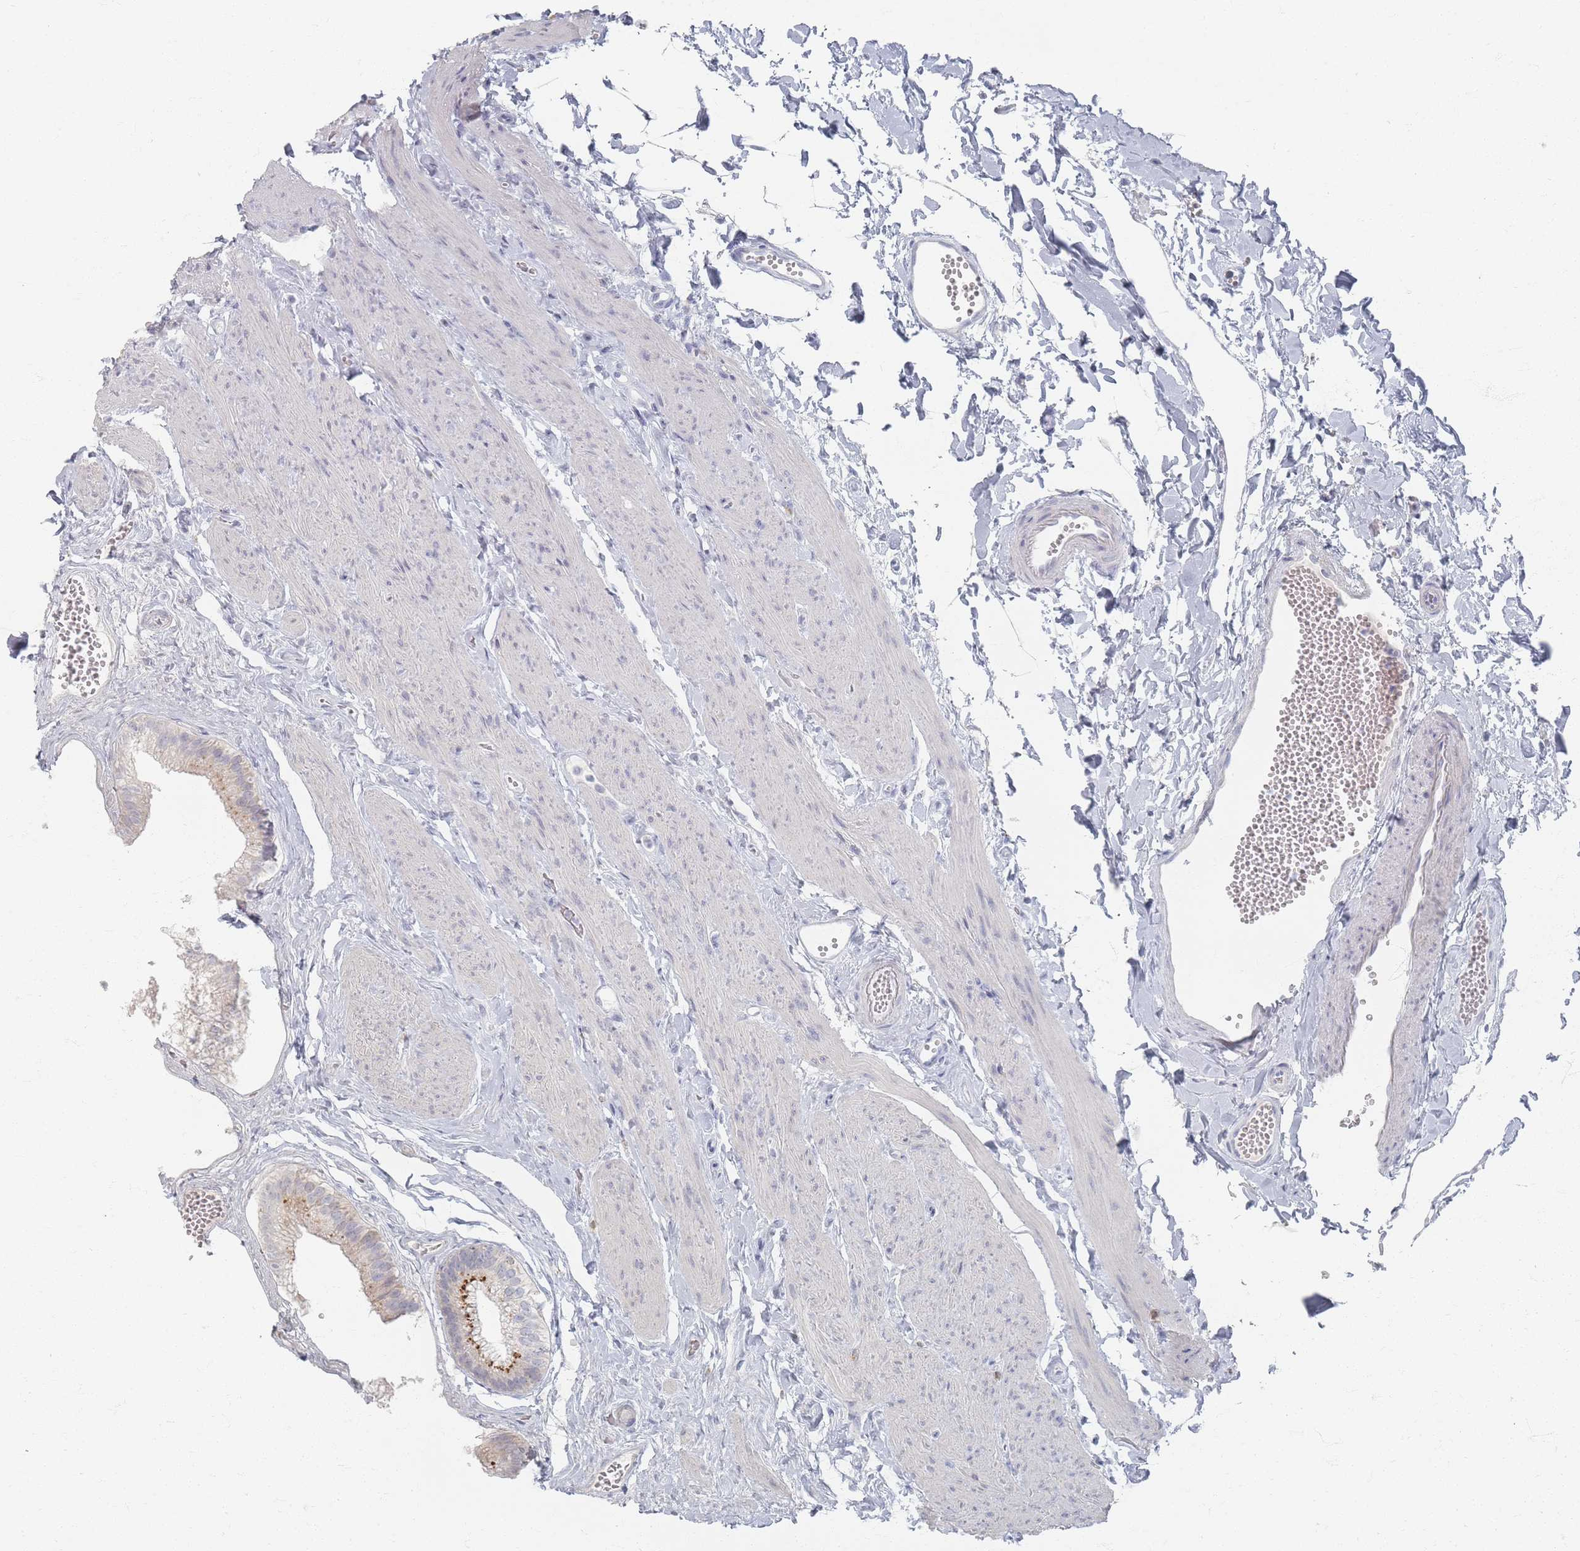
{"staining": {"intensity": "strong", "quantity": ">75%", "location": "cytoplasmic/membranous"}, "tissue": "gallbladder", "cell_type": "Glandular cells", "image_type": "normal", "snomed": [{"axis": "morphology", "description": "Normal tissue, NOS"}, {"axis": "topography", "description": "Gallbladder"}], "caption": "DAB immunohistochemical staining of unremarkable gallbladder reveals strong cytoplasmic/membranous protein expression in approximately >75% of glandular cells.", "gene": "ENSG00000251357", "patient": {"sex": "female", "age": 54}}